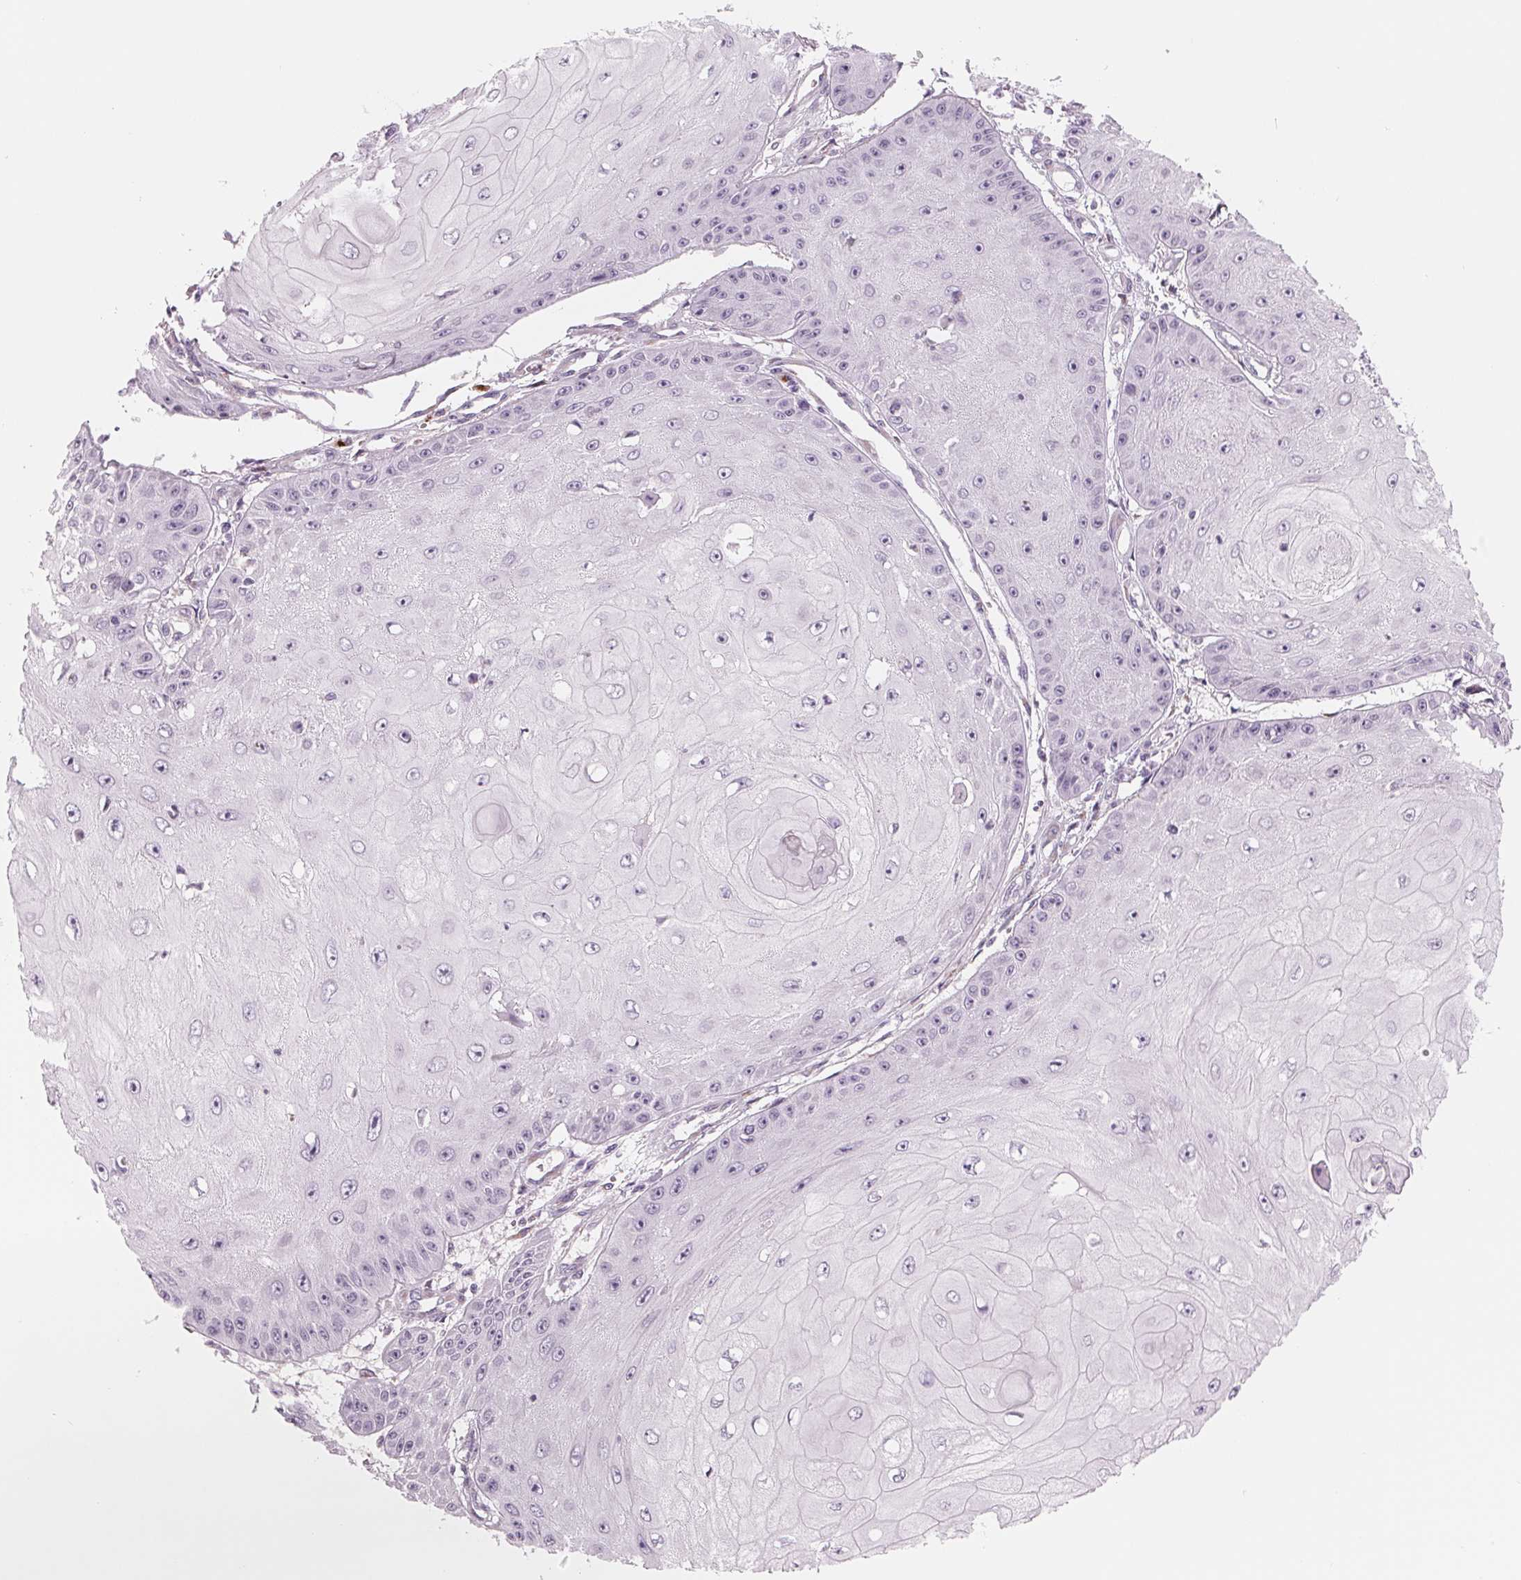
{"staining": {"intensity": "negative", "quantity": "none", "location": "none"}, "tissue": "skin cancer", "cell_type": "Tumor cells", "image_type": "cancer", "snomed": [{"axis": "morphology", "description": "Squamous cell carcinoma, NOS"}, {"axis": "topography", "description": "Skin"}], "caption": "A high-resolution image shows IHC staining of skin squamous cell carcinoma, which demonstrates no significant positivity in tumor cells.", "gene": "IL9R", "patient": {"sex": "male", "age": 70}}